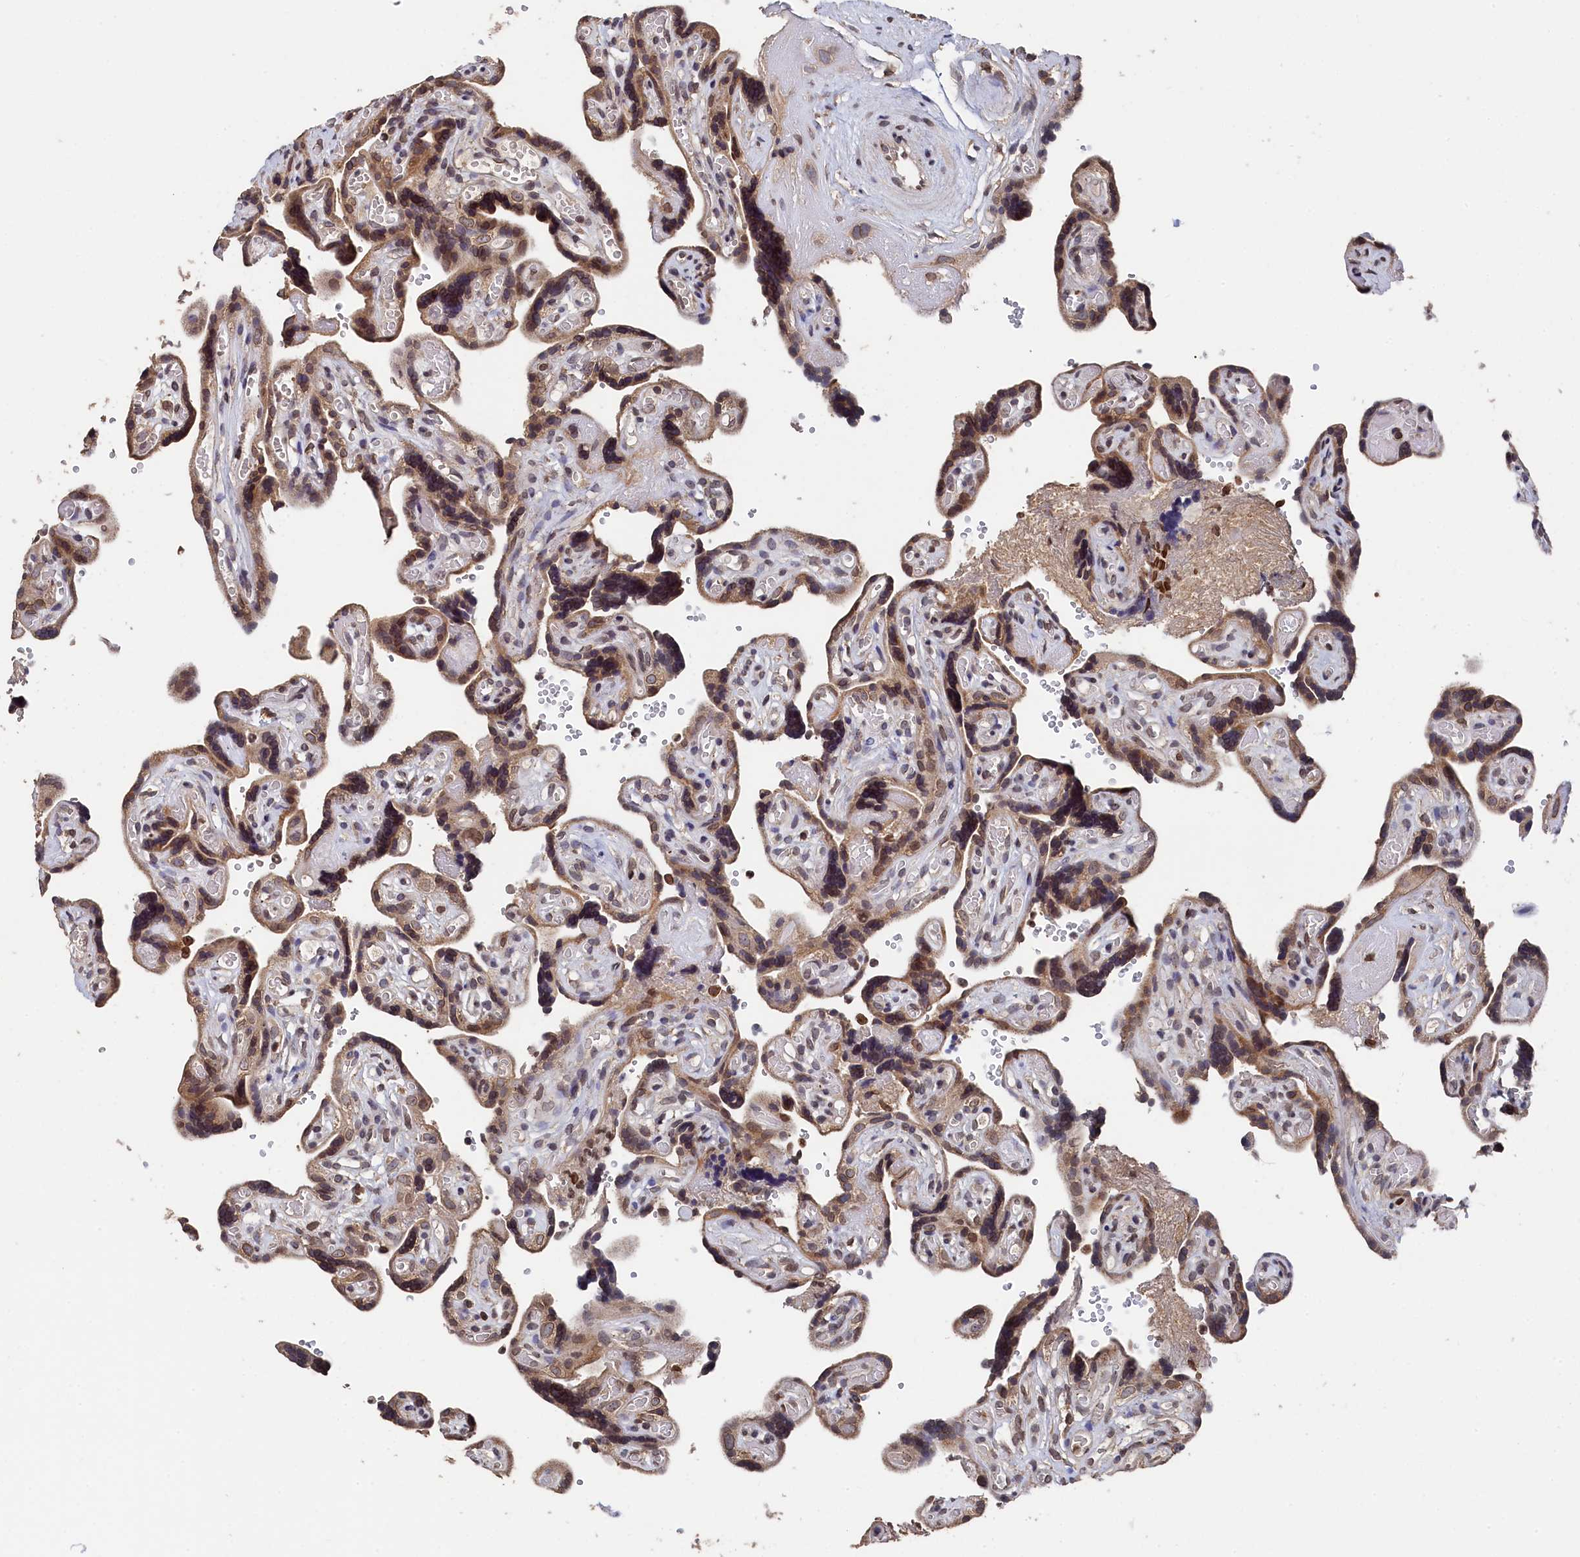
{"staining": {"intensity": "moderate", "quantity": ">75%", "location": "cytoplasmic/membranous,nuclear"}, "tissue": "placenta", "cell_type": "Trophoblastic cells", "image_type": "normal", "snomed": [{"axis": "morphology", "description": "Normal tissue, NOS"}, {"axis": "topography", "description": "Placenta"}], "caption": "Immunohistochemistry (IHC) staining of benign placenta, which exhibits medium levels of moderate cytoplasmic/membranous,nuclear staining in approximately >75% of trophoblastic cells indicating moderate cytoplasmic/membranous,nuclear protein expression. The staining was performed using DAB (3,3'-diaminobenzidine) (brown) for protein detection and nuclei were counterstained in hematoxylin (blue).", "gene": "ANKEF1", "patient": {"sex": "female", "age": 30}}